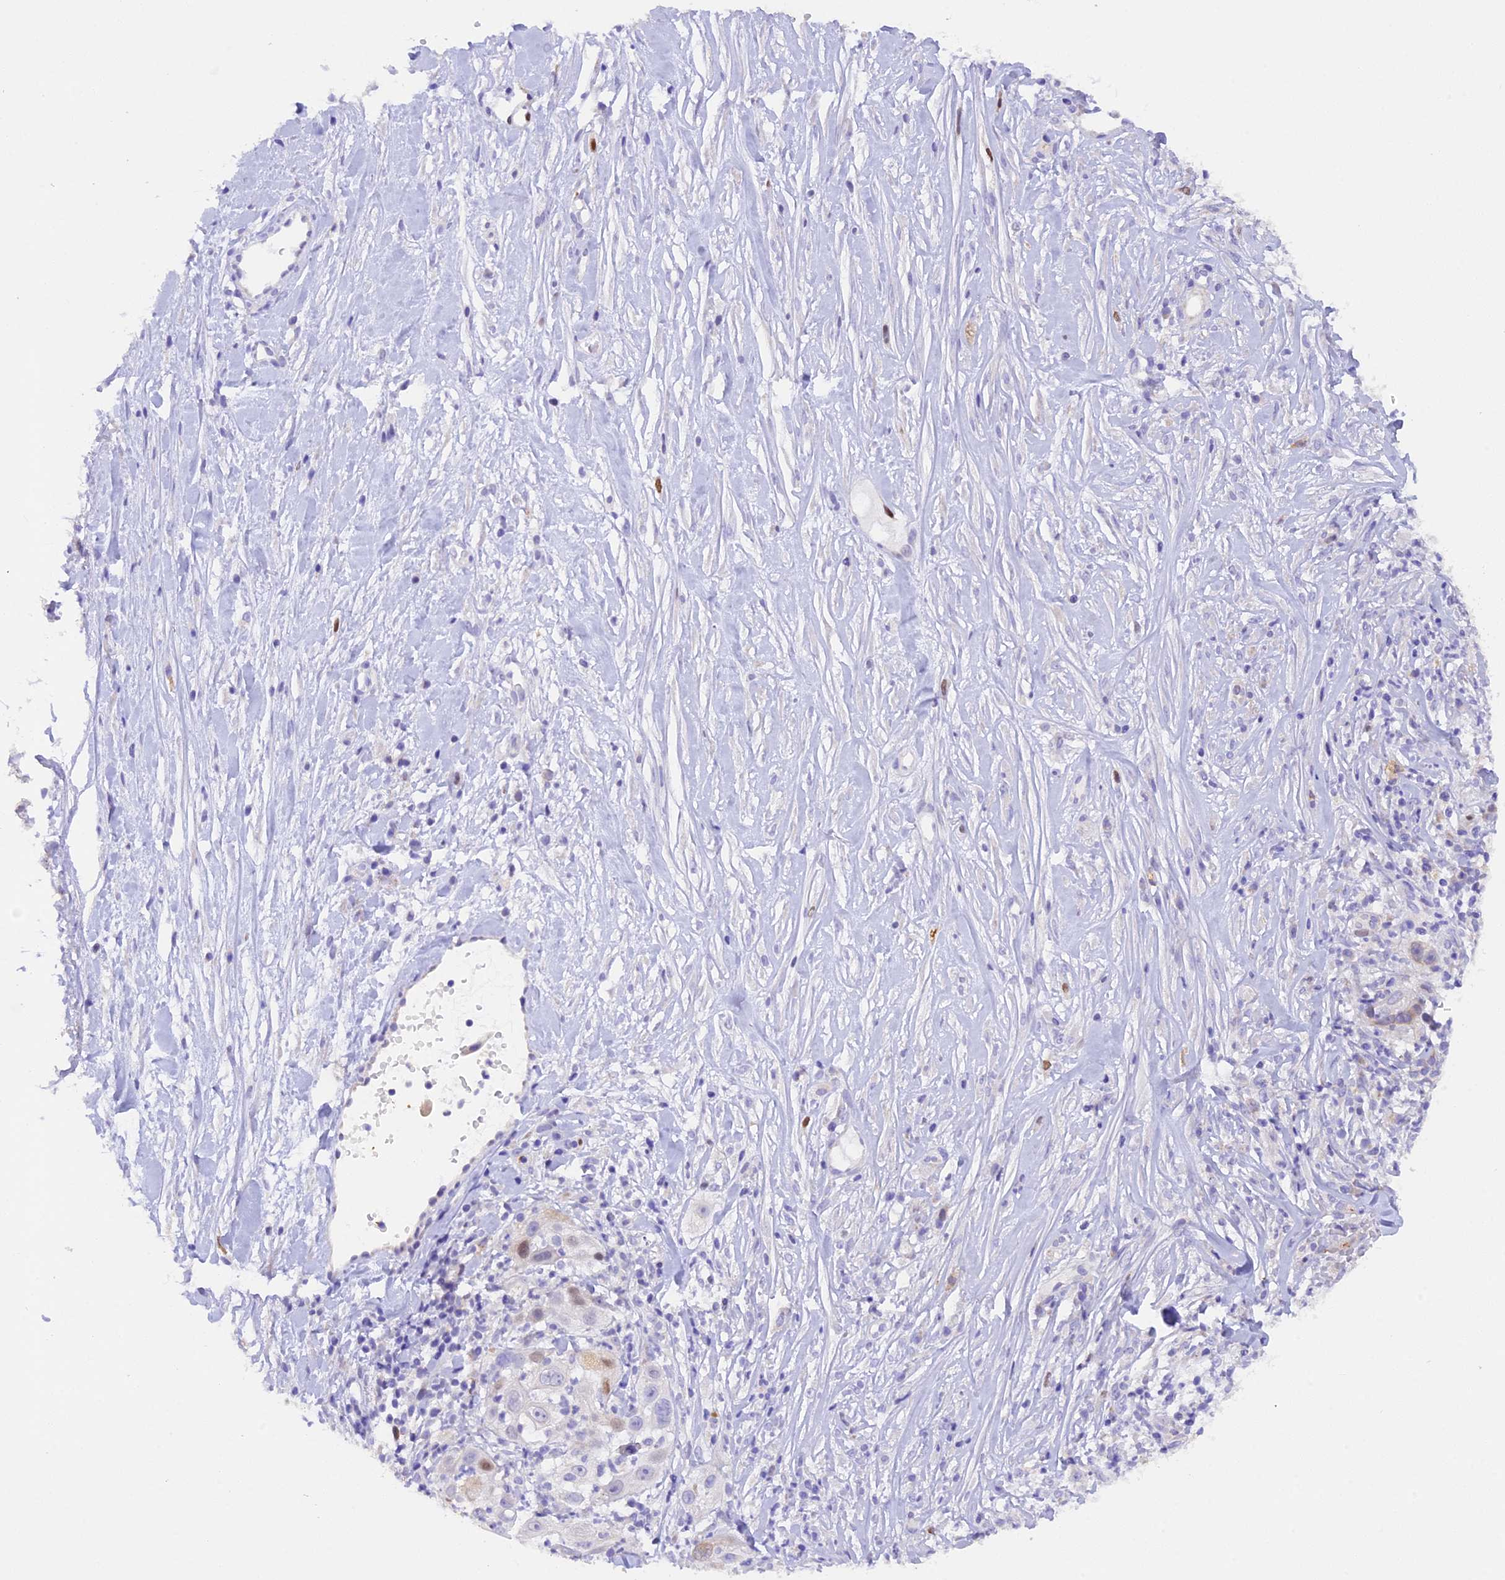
{"staining": {"intensity": "weak", "quantity": "<25%", "location": "nuclear"}, "tissue": "skin cancer", "cell_type": "Tumor cells", "image_type": "cancer", "snomed": [{"axis": "morphology", "description": "Squamous cell carcinoma, NOS"}, {"axis": "topography", "description": "Skin"}], "caption": "The immunohistochemistry (IHC) photomicrograph has no significant expression in tumor cells of skin squamous cell carcinoma tissue.", "gene": "PKIA", "patient": {"sex": "female", "age": 44}}